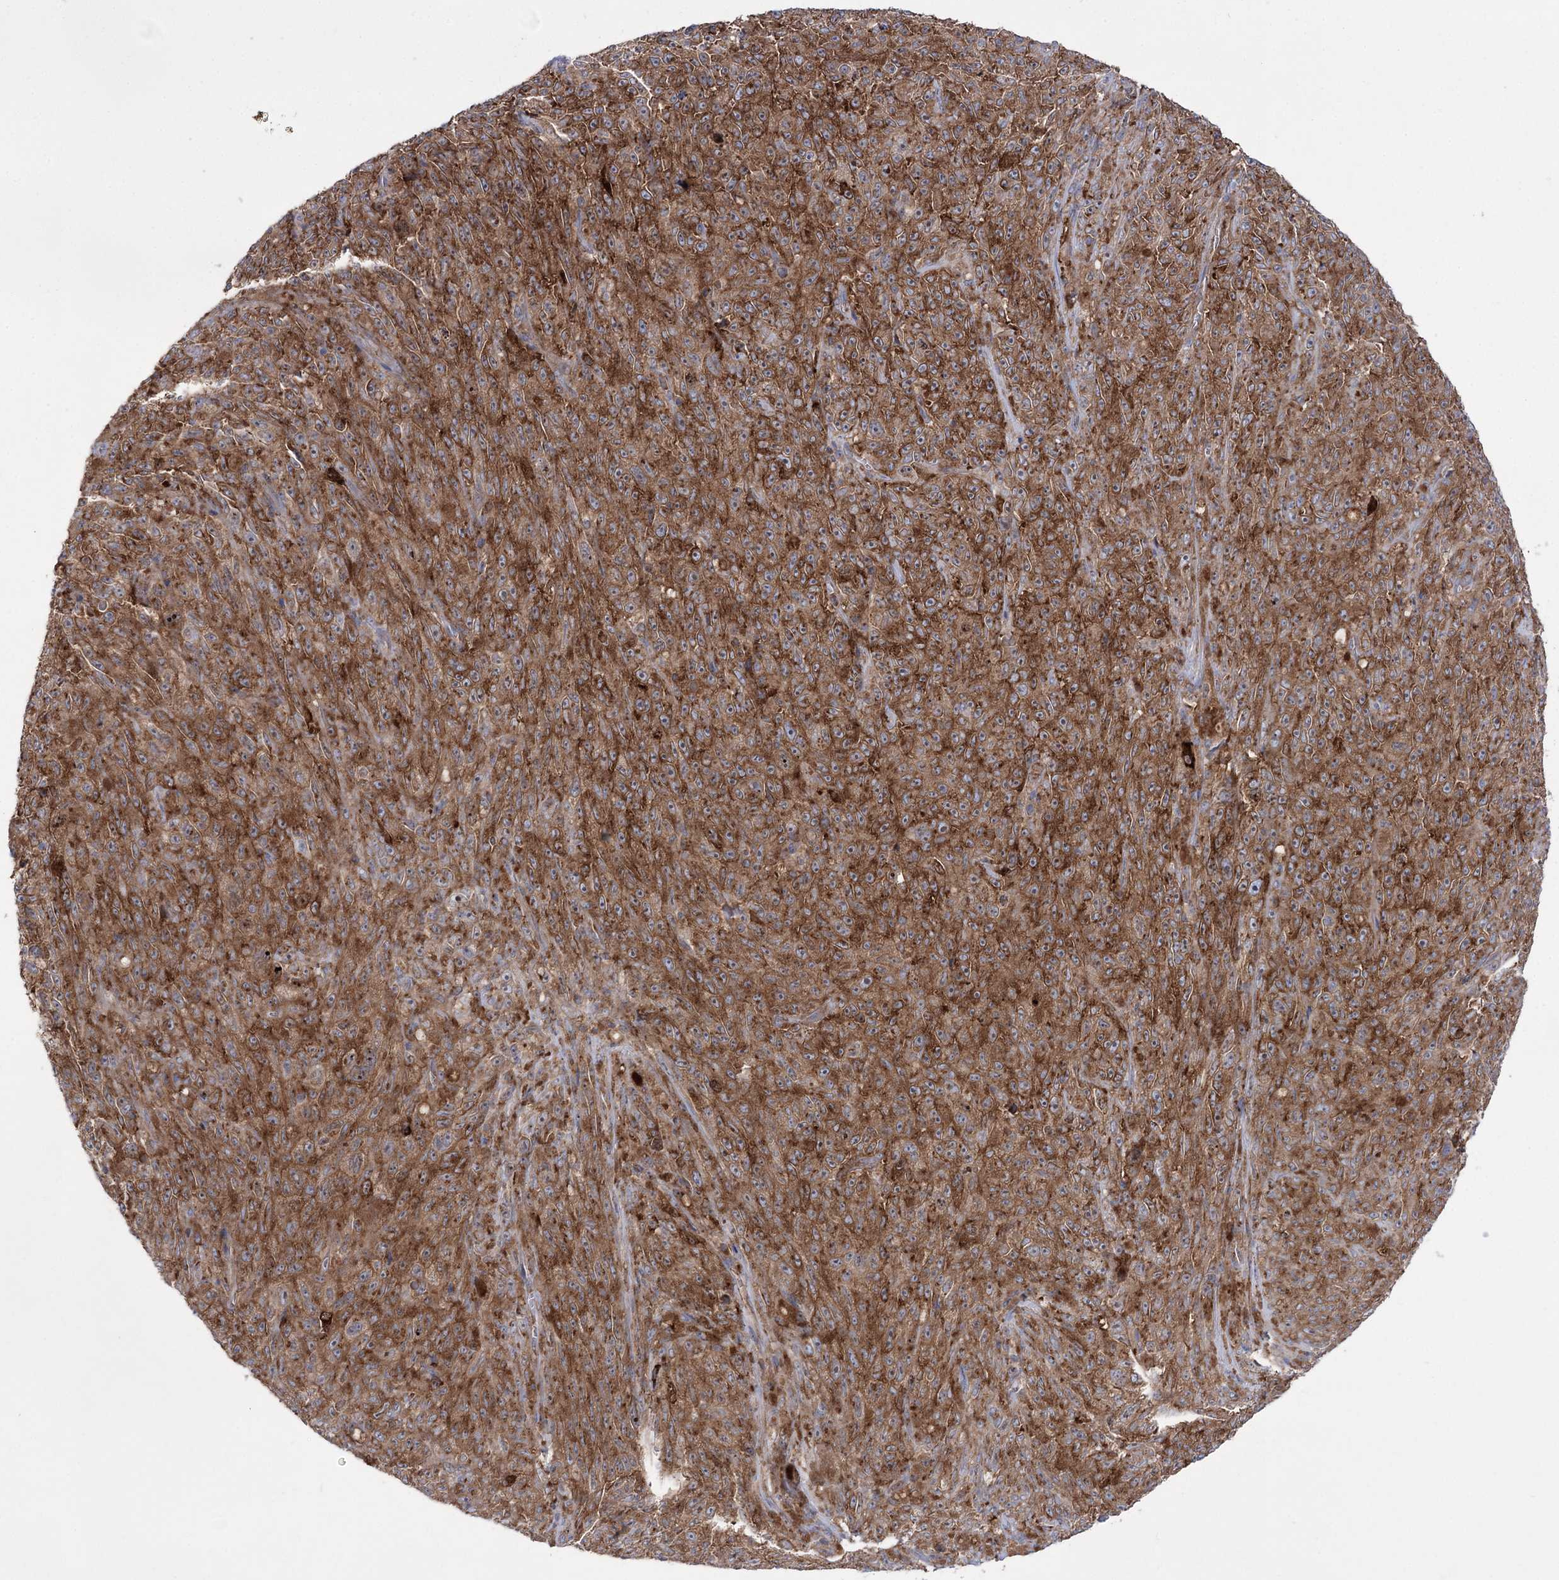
{"staining": {"intensity": "strong", "quantity": ">75%", "location": "cytoplasmic/membranous"}, "tissue": "melanoma", "cell_type": "Tumor cells", "image_type": "cancer", "snomed": [{"axis": "morphology", "description": "Malignant melanoma, NOS"}, {"axis": "topography", "description": "Skin"}], "caption": "Human malignant melanoma stained with a protein marker exhibits strong staining in tumor cells.", "gene": "ZNF622", "patient": {"sex": "female", "age": 82}}